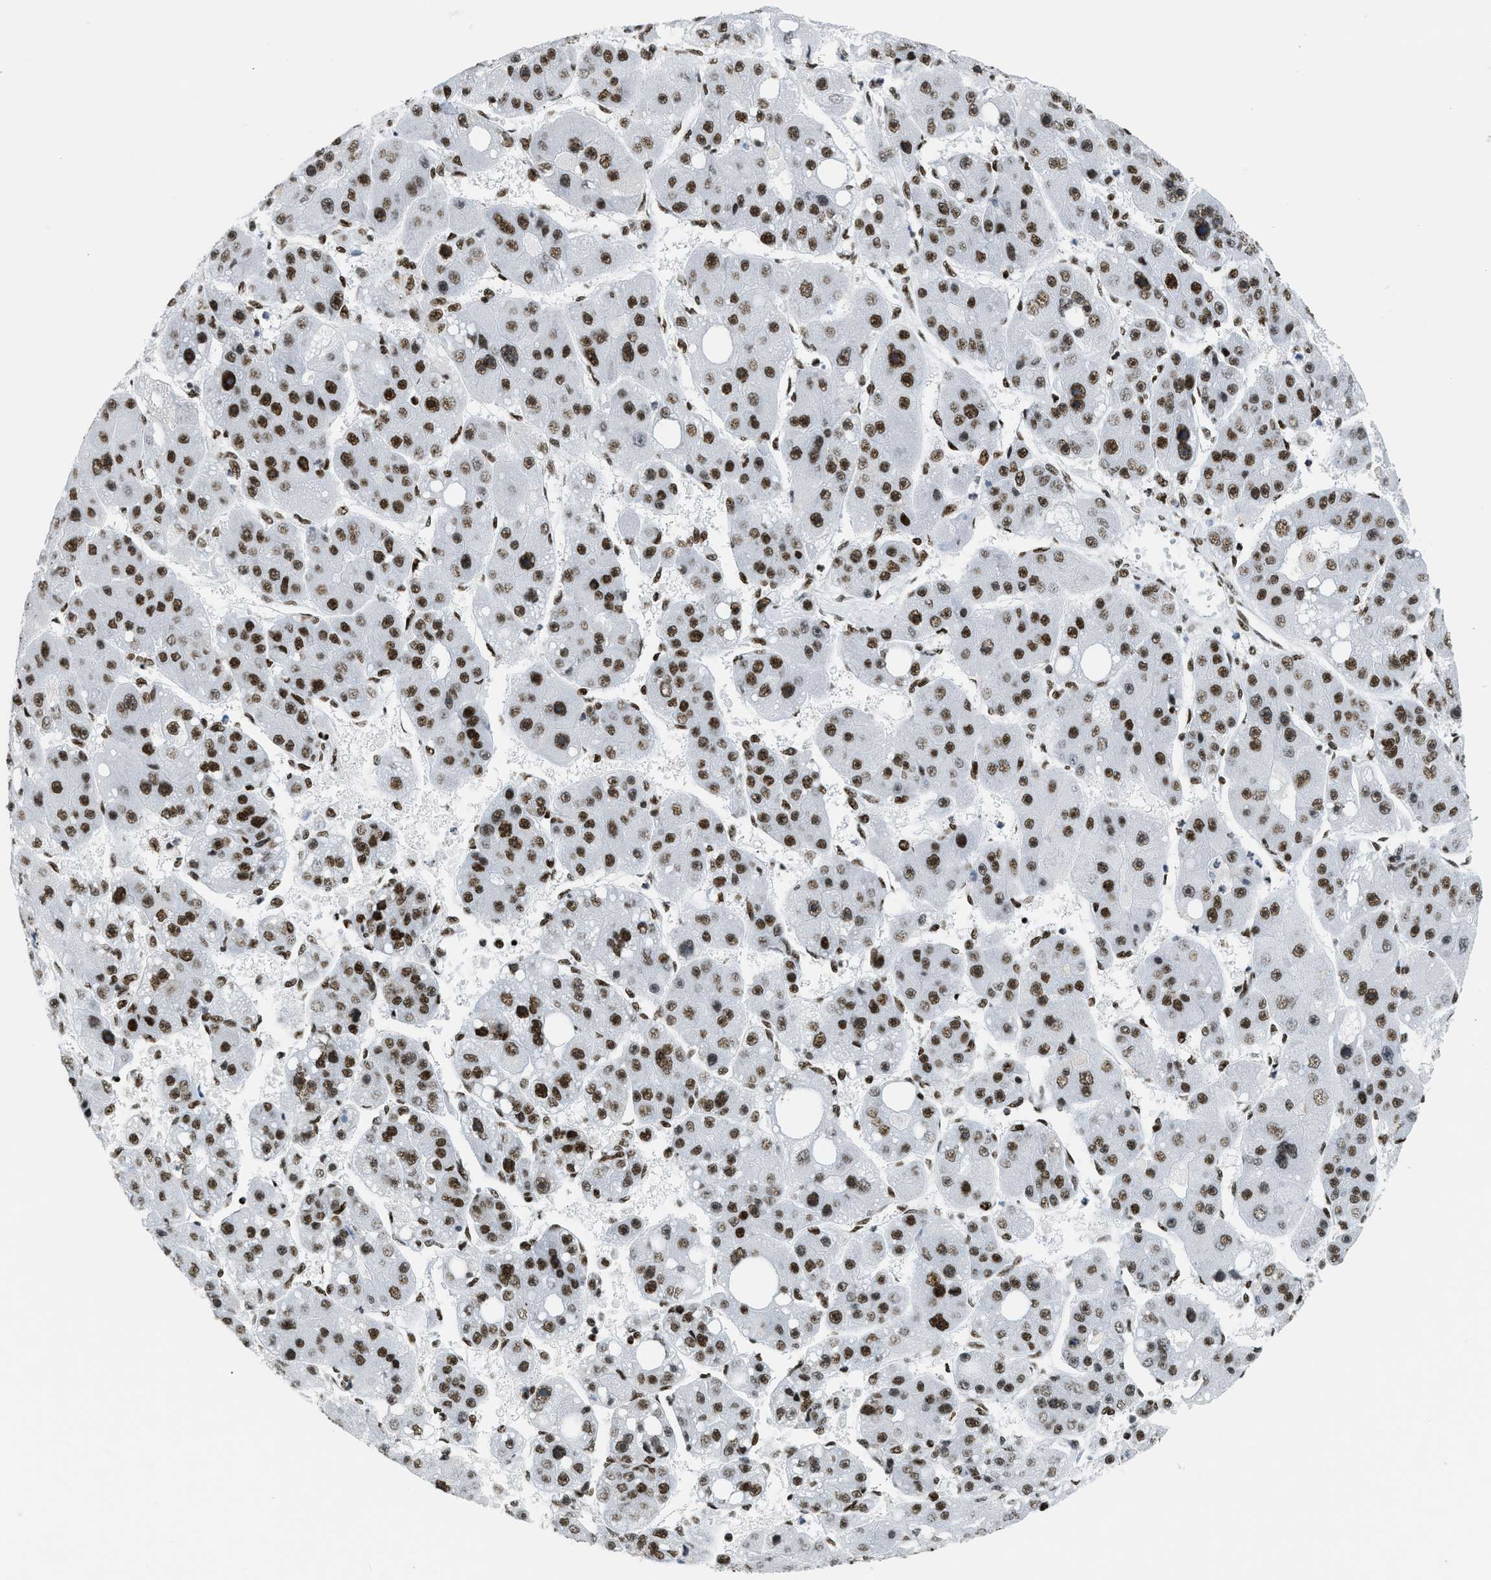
{"staining": {"intensity": "strong", "quantity": ">75%", "location": "nuclear"}, "tissue": "liver cancer", "cell_type": "Tumor cells", "image_type": "cancer", "snomed": [{"axis": "morphology", "description": "Carcinoma, Hepatocellular, NOS"}, {"axis": "topography", "description": "Liver"}], "caption": "A high-resolution photomicrograph shows immunohistochemistry staining of liver cancer, which displays strong nuclear expression in approximately >75% of tumor cells.", "gene": "PIF1", "patient": {"sex": "female", "age": 61}}